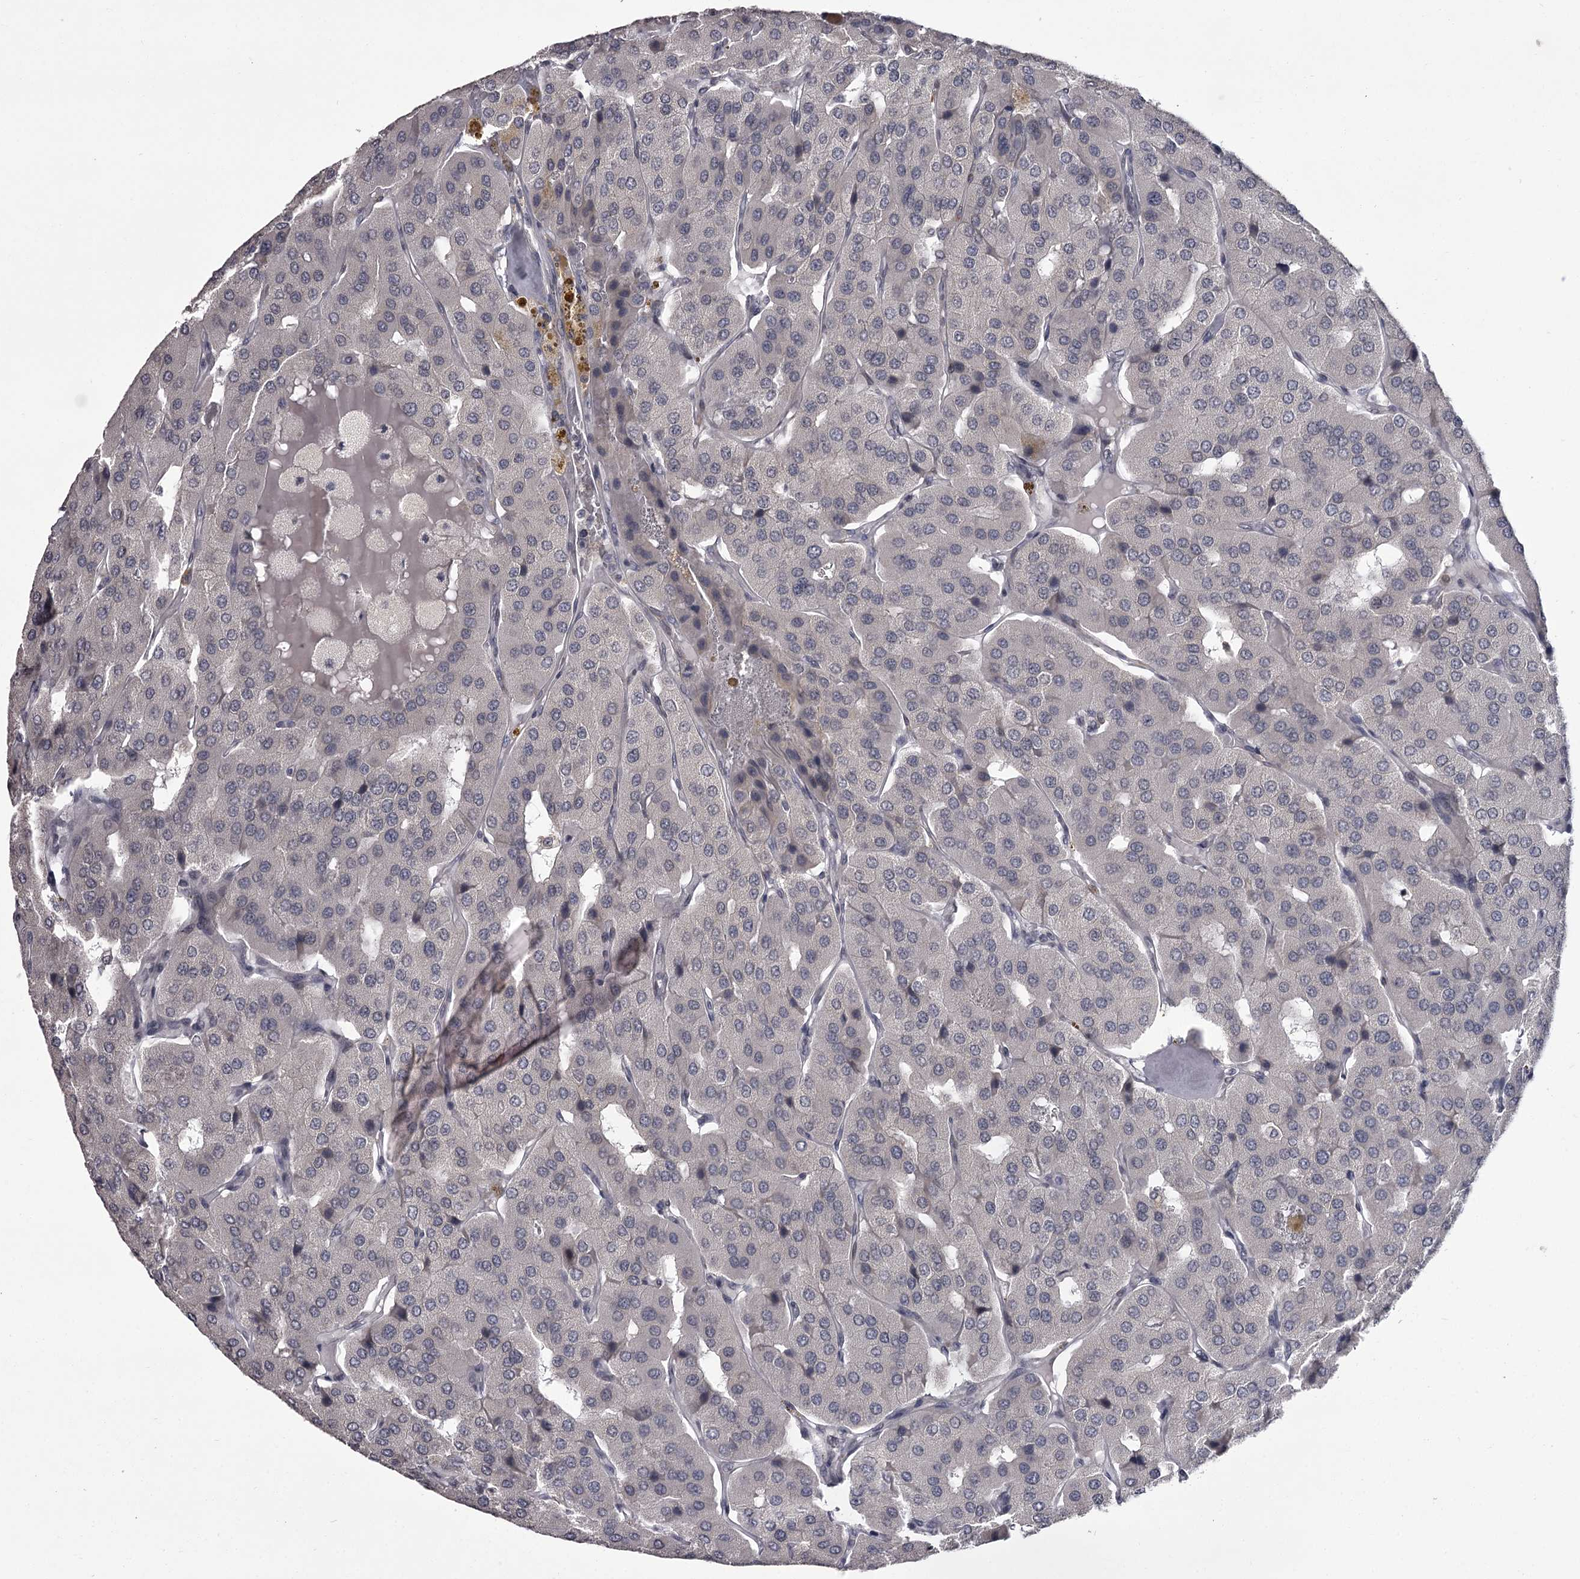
{"staining": {"intensity": "negative", "quantity": "none", "location": "none"}, "tissue": "parathyroid gland", "cell_type": "Glandular cells", "image_type": "normal", "snomed": [{"axis": "morphology", "description": "Normal tissue, NOS"}, {"axis": "morphology", "description": "Adenoma, NOS"}, {"axis": "topography", "description": "Parathyroid gland"}], "caption": "Immunohistochemical staining of benign human parathyroid gland demonstrates no significant positivity in glandular cells.", "gene": "CCDC92", "patient": {"sex": "female", "age": 86}}